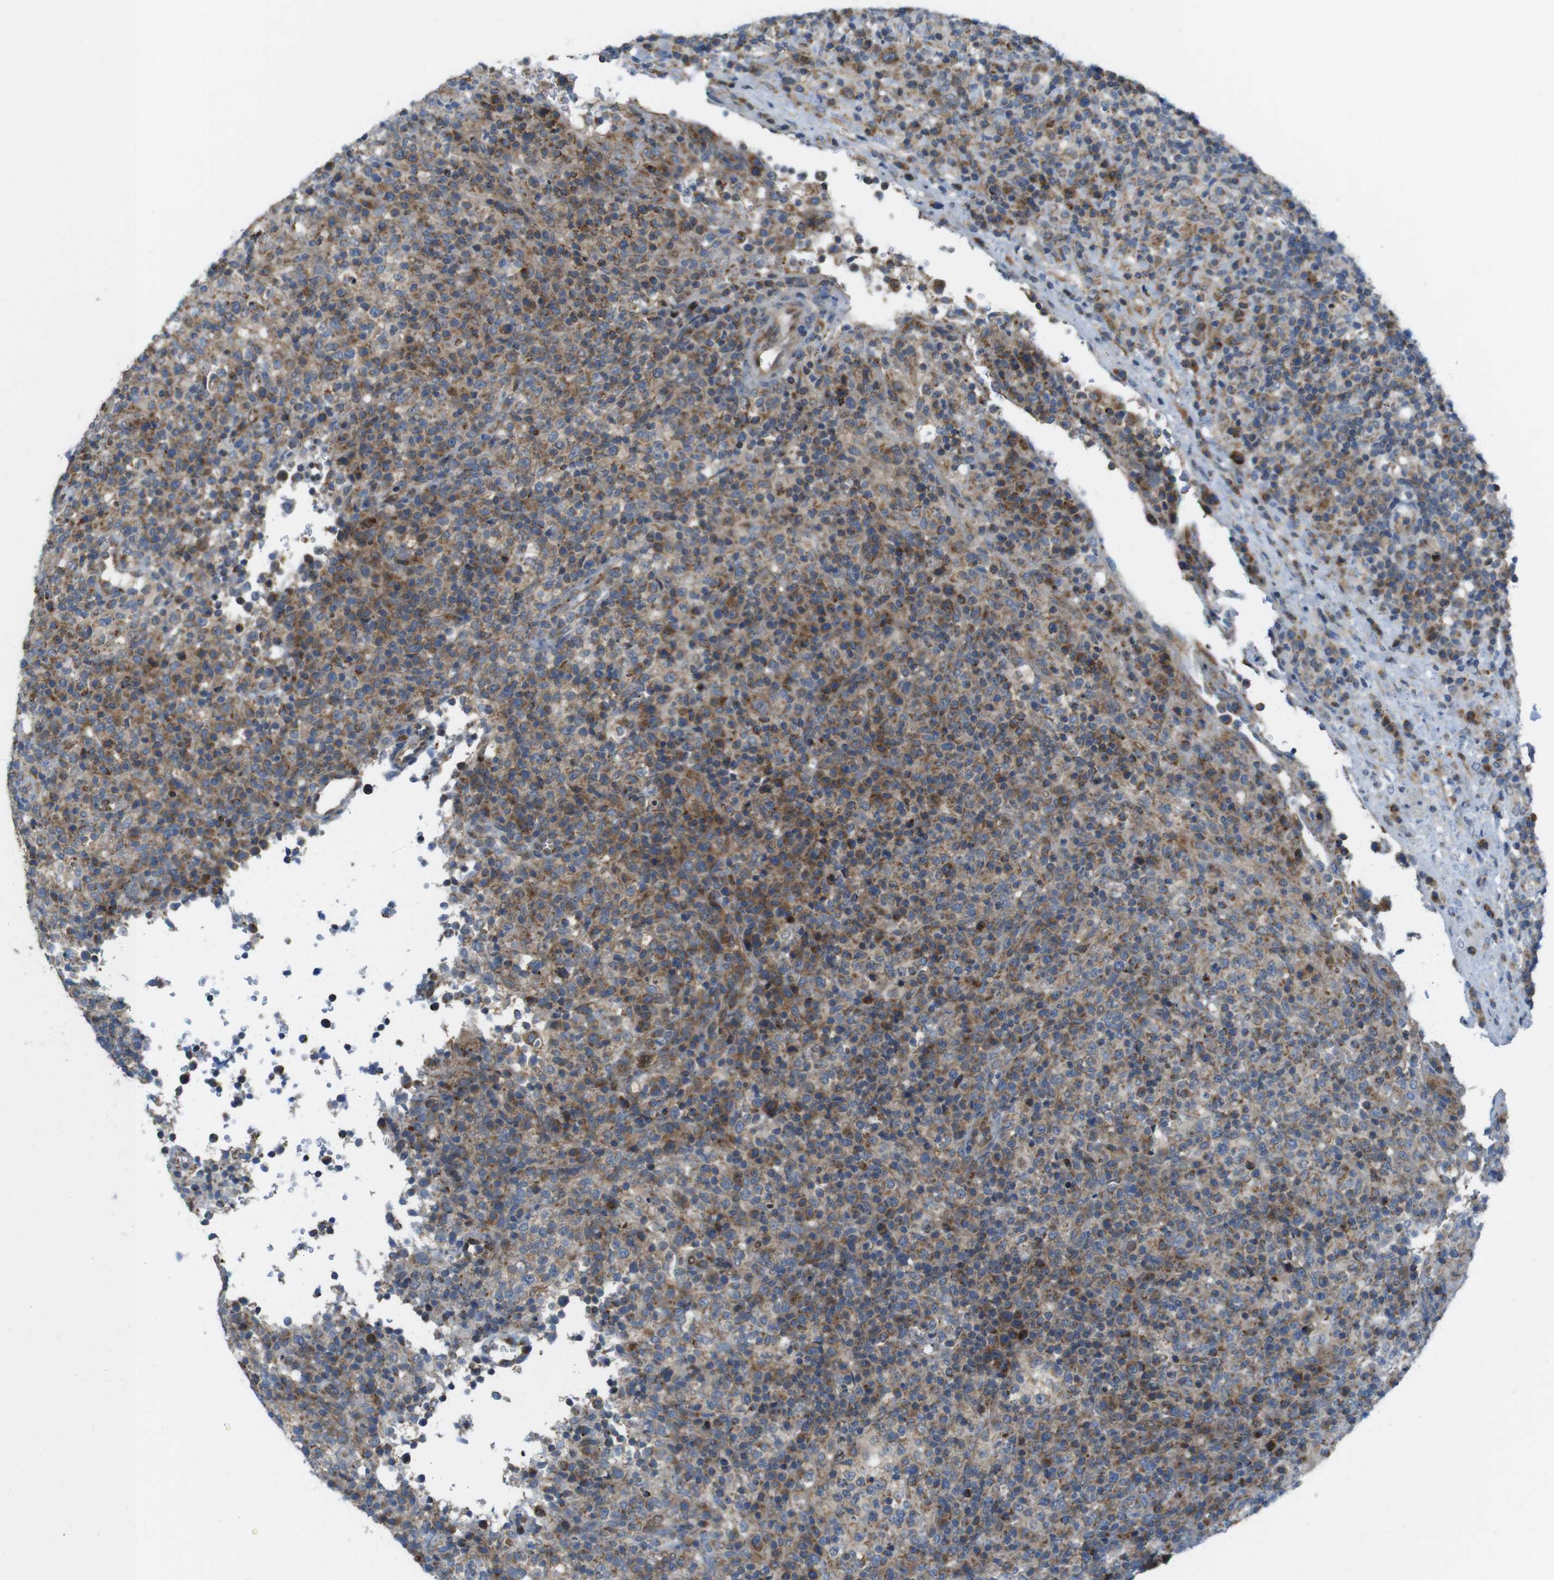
{"staining": {"intensity": "moderate", "quantity": "25%-75%", "location": "cytoplasmic/membranous"}, "tissue": "lymphoma", "cell_type": "Tumor cells", "image_type": "cancer", "snomed": [{"axis": "morphology", "description": "Malignant lymphoma, non-Hodgkin's type, High grade"}, {"axis": "topography", "description": "Lymph node"}], "caption": "DAB immunohistochemical staining of high-grade malignant lymphoma, non-Hodgkin's type demonstrates moderate cytoplasmic/membranous protein positivity in approximately 25%-75% of tumor cells.", "gene": "MARCHF1", "patient": {"sex": "female", "age": 76}}